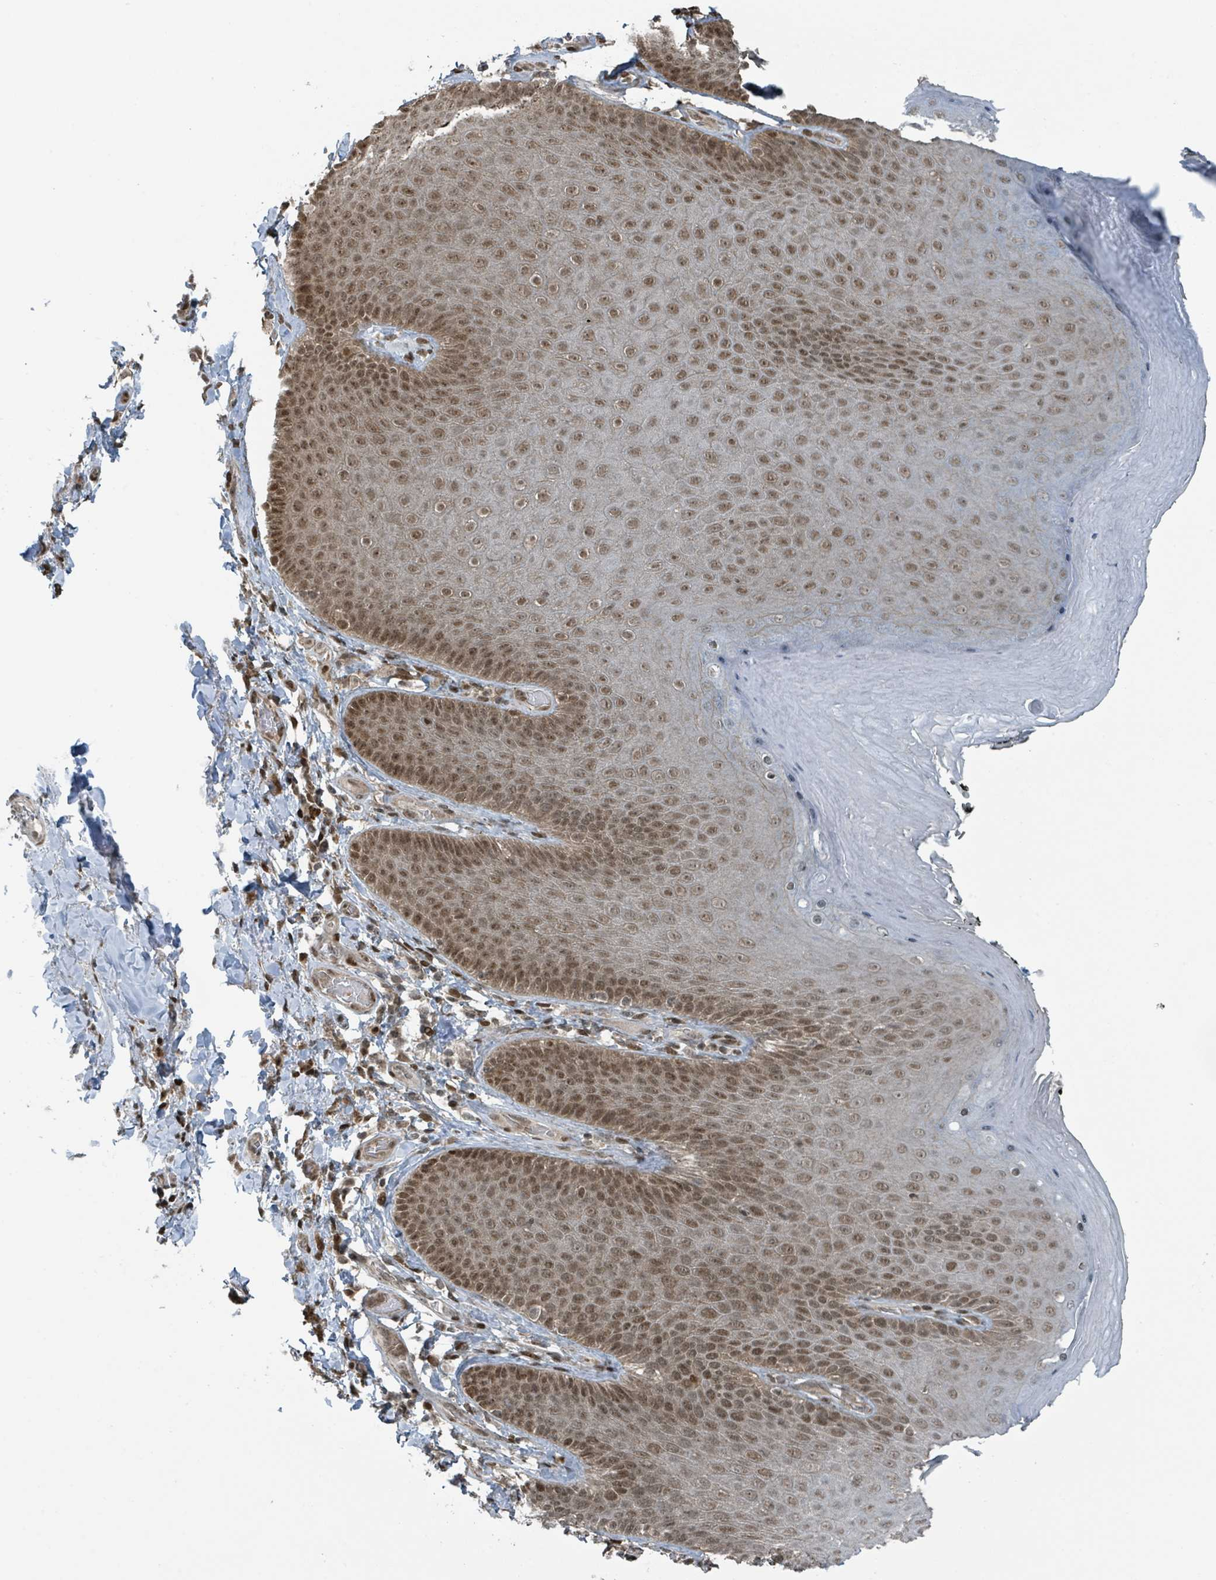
{"staining": {"intensity": "moderate", "quantity": ">75%", "location": "nuclear"}, "tissue": "skin", "cell_type": "Epidermal cells", "image_type": "normal", "snomed": [{"axis": "morphology", "description": "Normal tissue, NOS"}, {"axis": "topography", "description": "Anal"}, {"axis": "topography", "description": "Peripheral nerve tissue"}], "caption": "Epidermal cells show medium levels of moderate nuclear staining in approximately >75% of cells in benign skin.", "gene": "PHIP", "patient": {"sex": "male", "age": 53}}